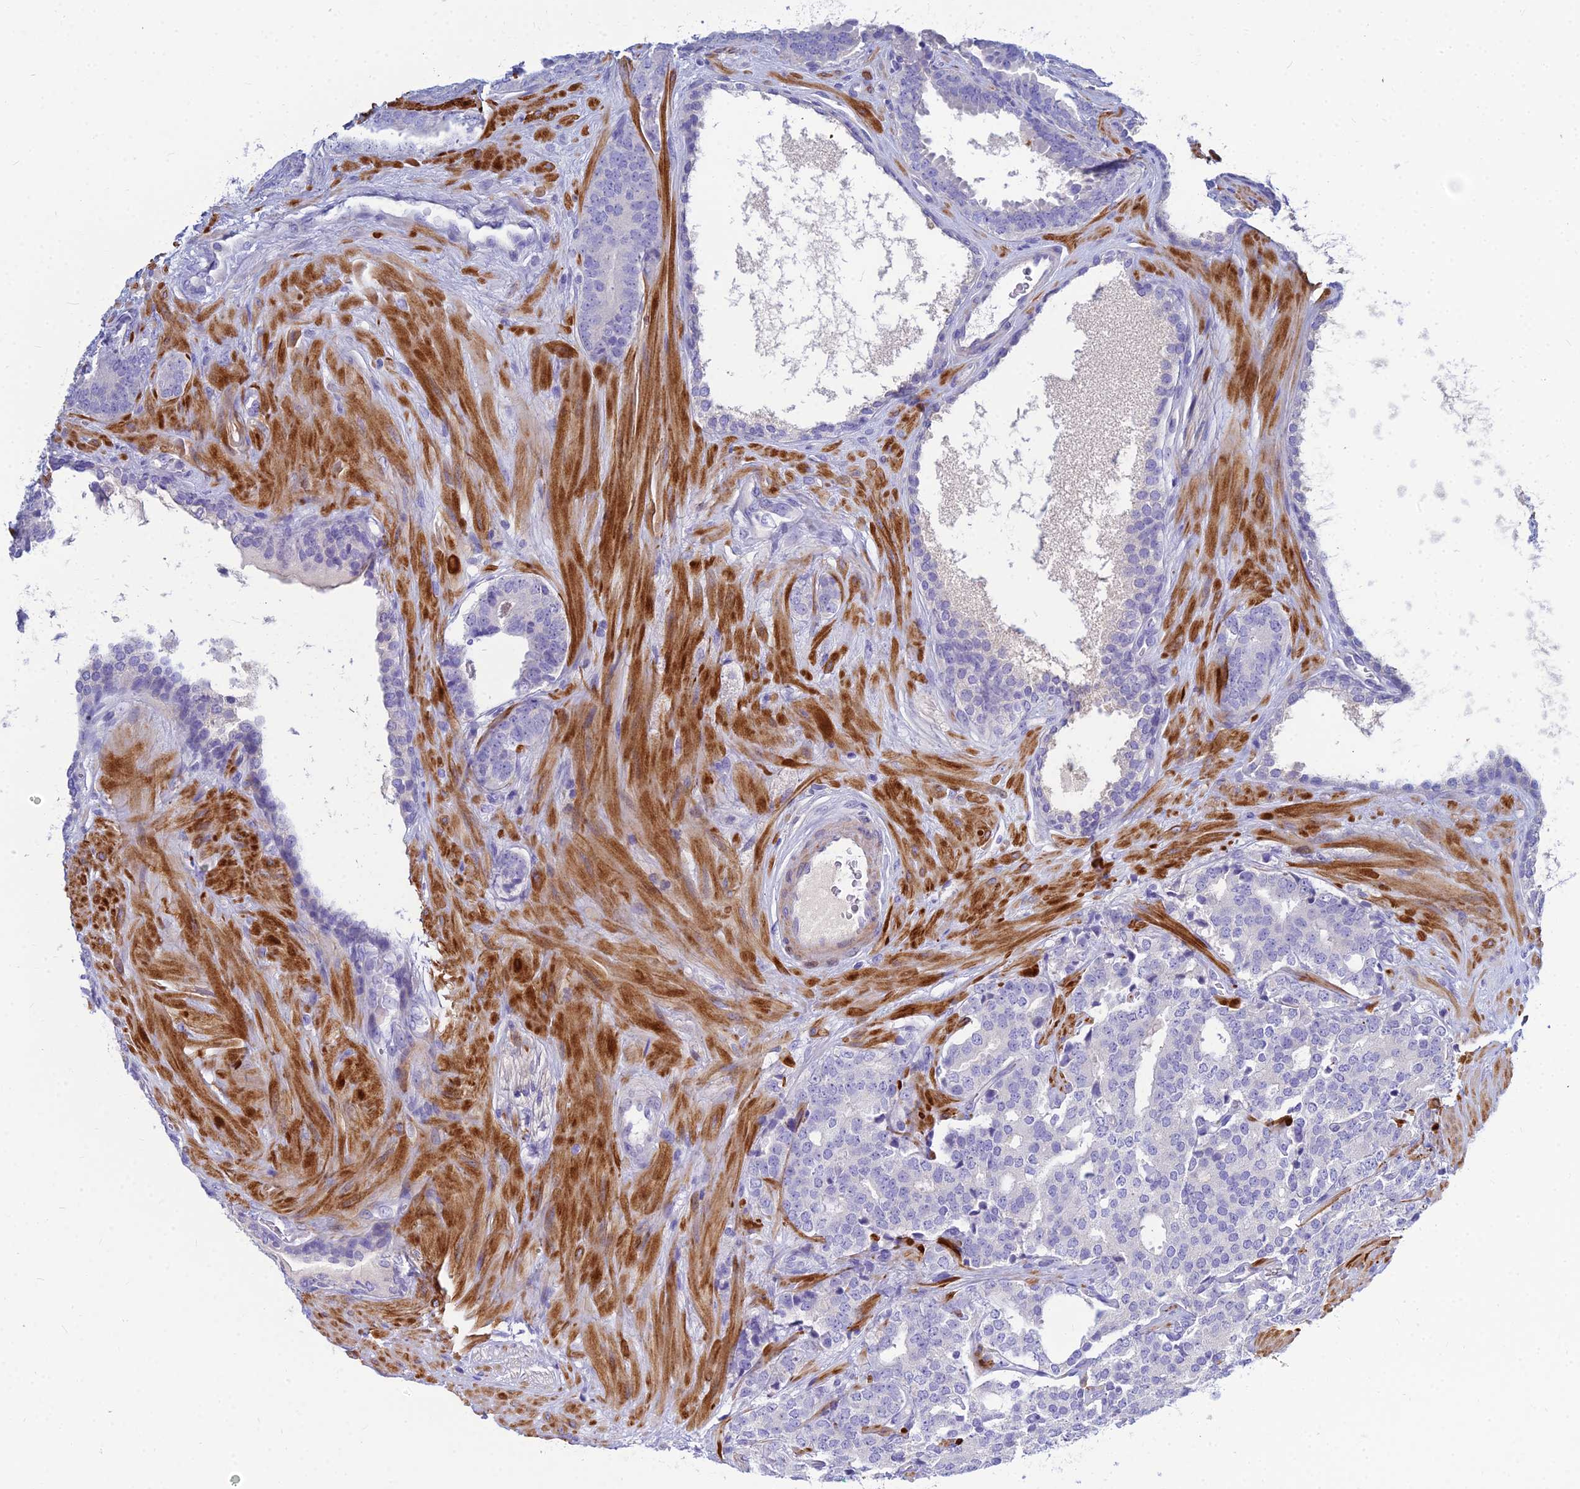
{"staining": {"intensity": "negative", "quantity": "none", "location": "none"}, "tissue": "prostate cancer", "cell_type": "Tumor cells", "image_type": "cancer", "snomed": [{"axis": "morphology", "description": "Adenocarcinoma, High grade"}, {"axis": "topography", "description": "Prostate"}], "caption": "Immunohistochemistry histopathology image of human prostate cancer (high-grade adenocarcinoma) stained for a protein (brown), which reveals no expression in tumor cells.", "gene": "ZNF552", "patient": {"sex": "male", "age": 63}}